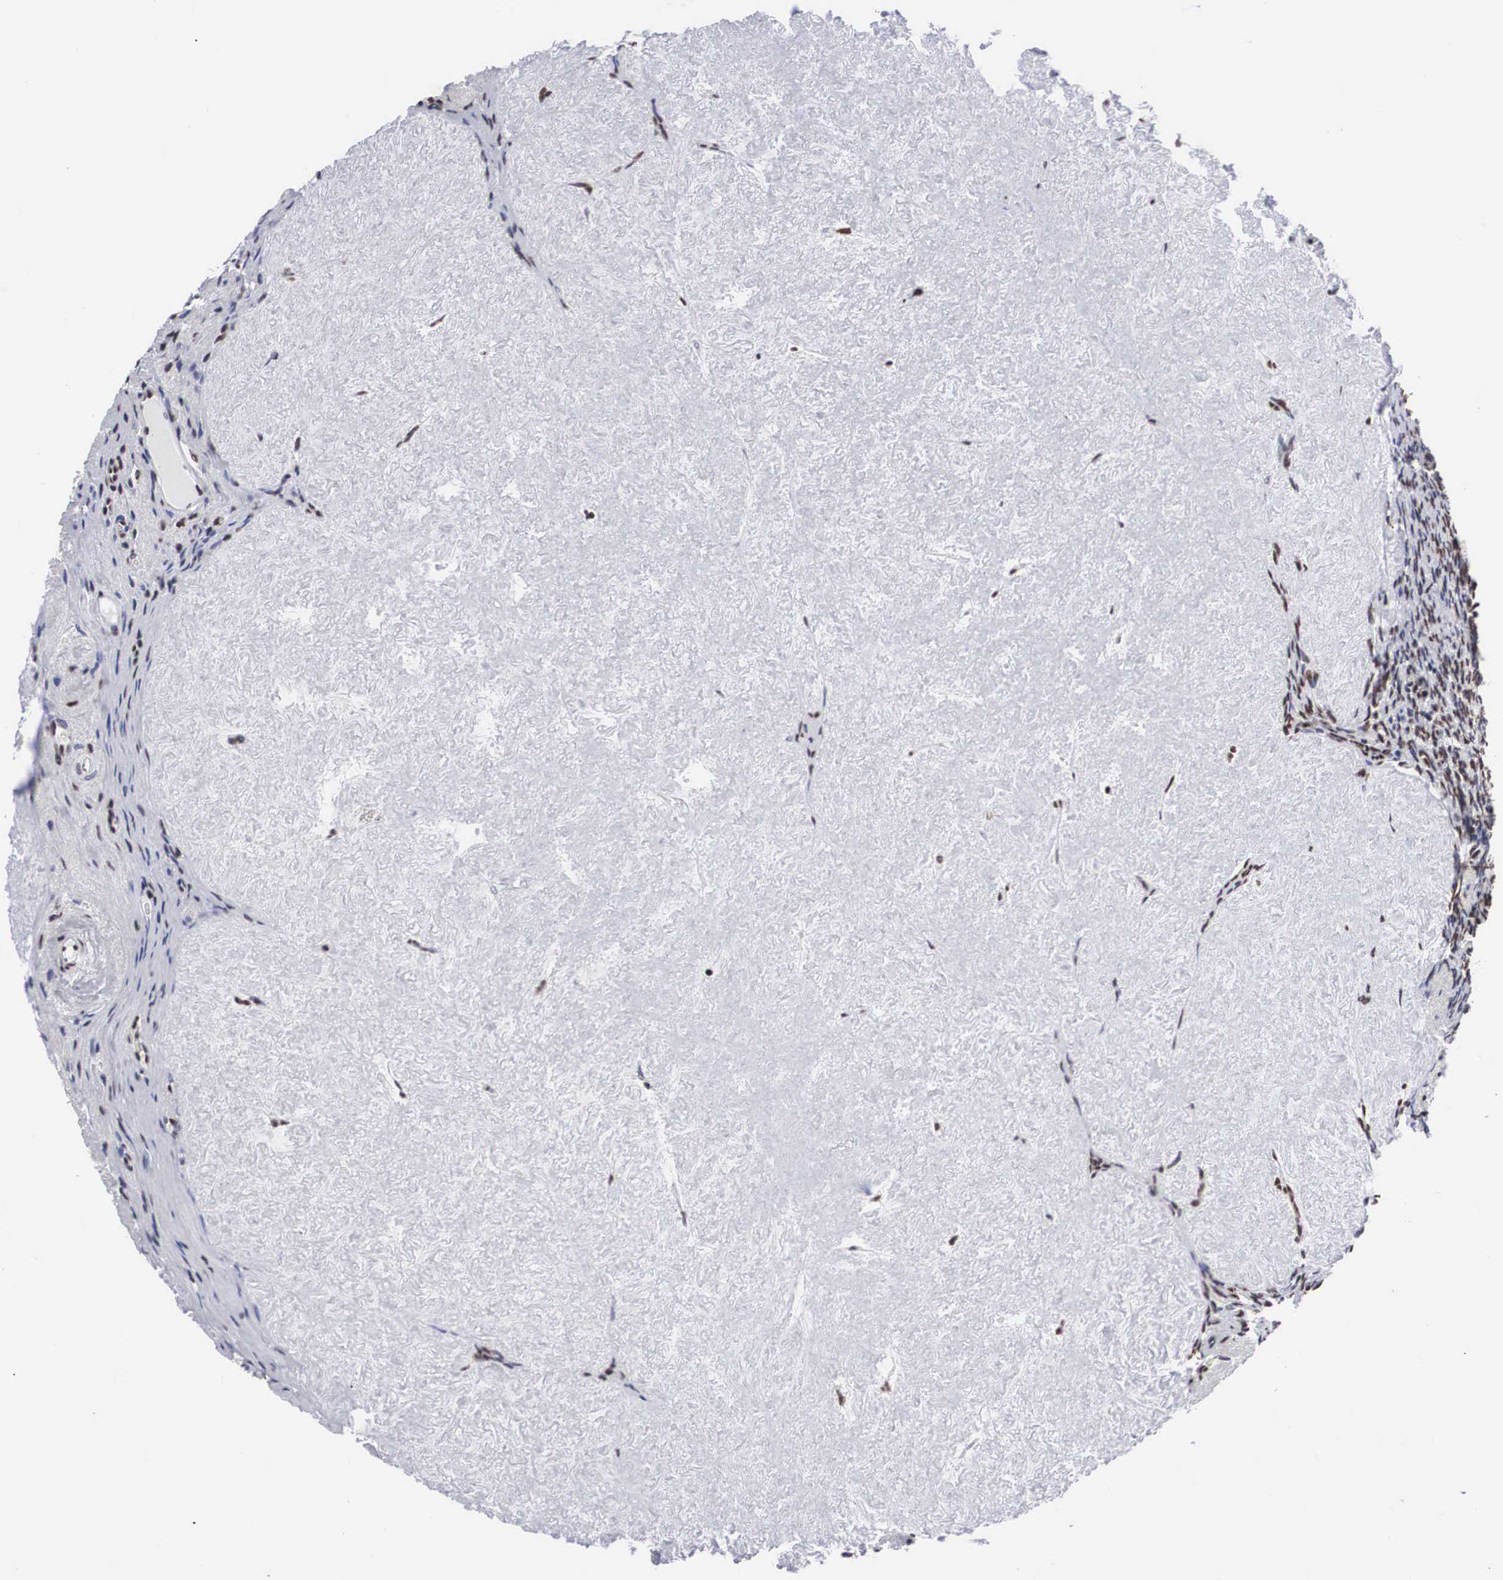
{"staining": {"intensity": "moderate", "quantity": "25%-75%", "location": "nuclear"}, "tissue": "ovary", "cell_type": "Follicle cells", "image_type": "normal", "snomed": [{"axis": "morphology", "description": "Normal tissue, NOS"}, {"axis": "topography", "description": "Ovary"}], "caption": "Follicle cells show moderate nuclear staining in about 25%-75% of cells in benign ovary. (IHC, brightfield microscopy, high magnification).", "gene": "ACIN1", "patient": {"sex": "female", "age": 53}}